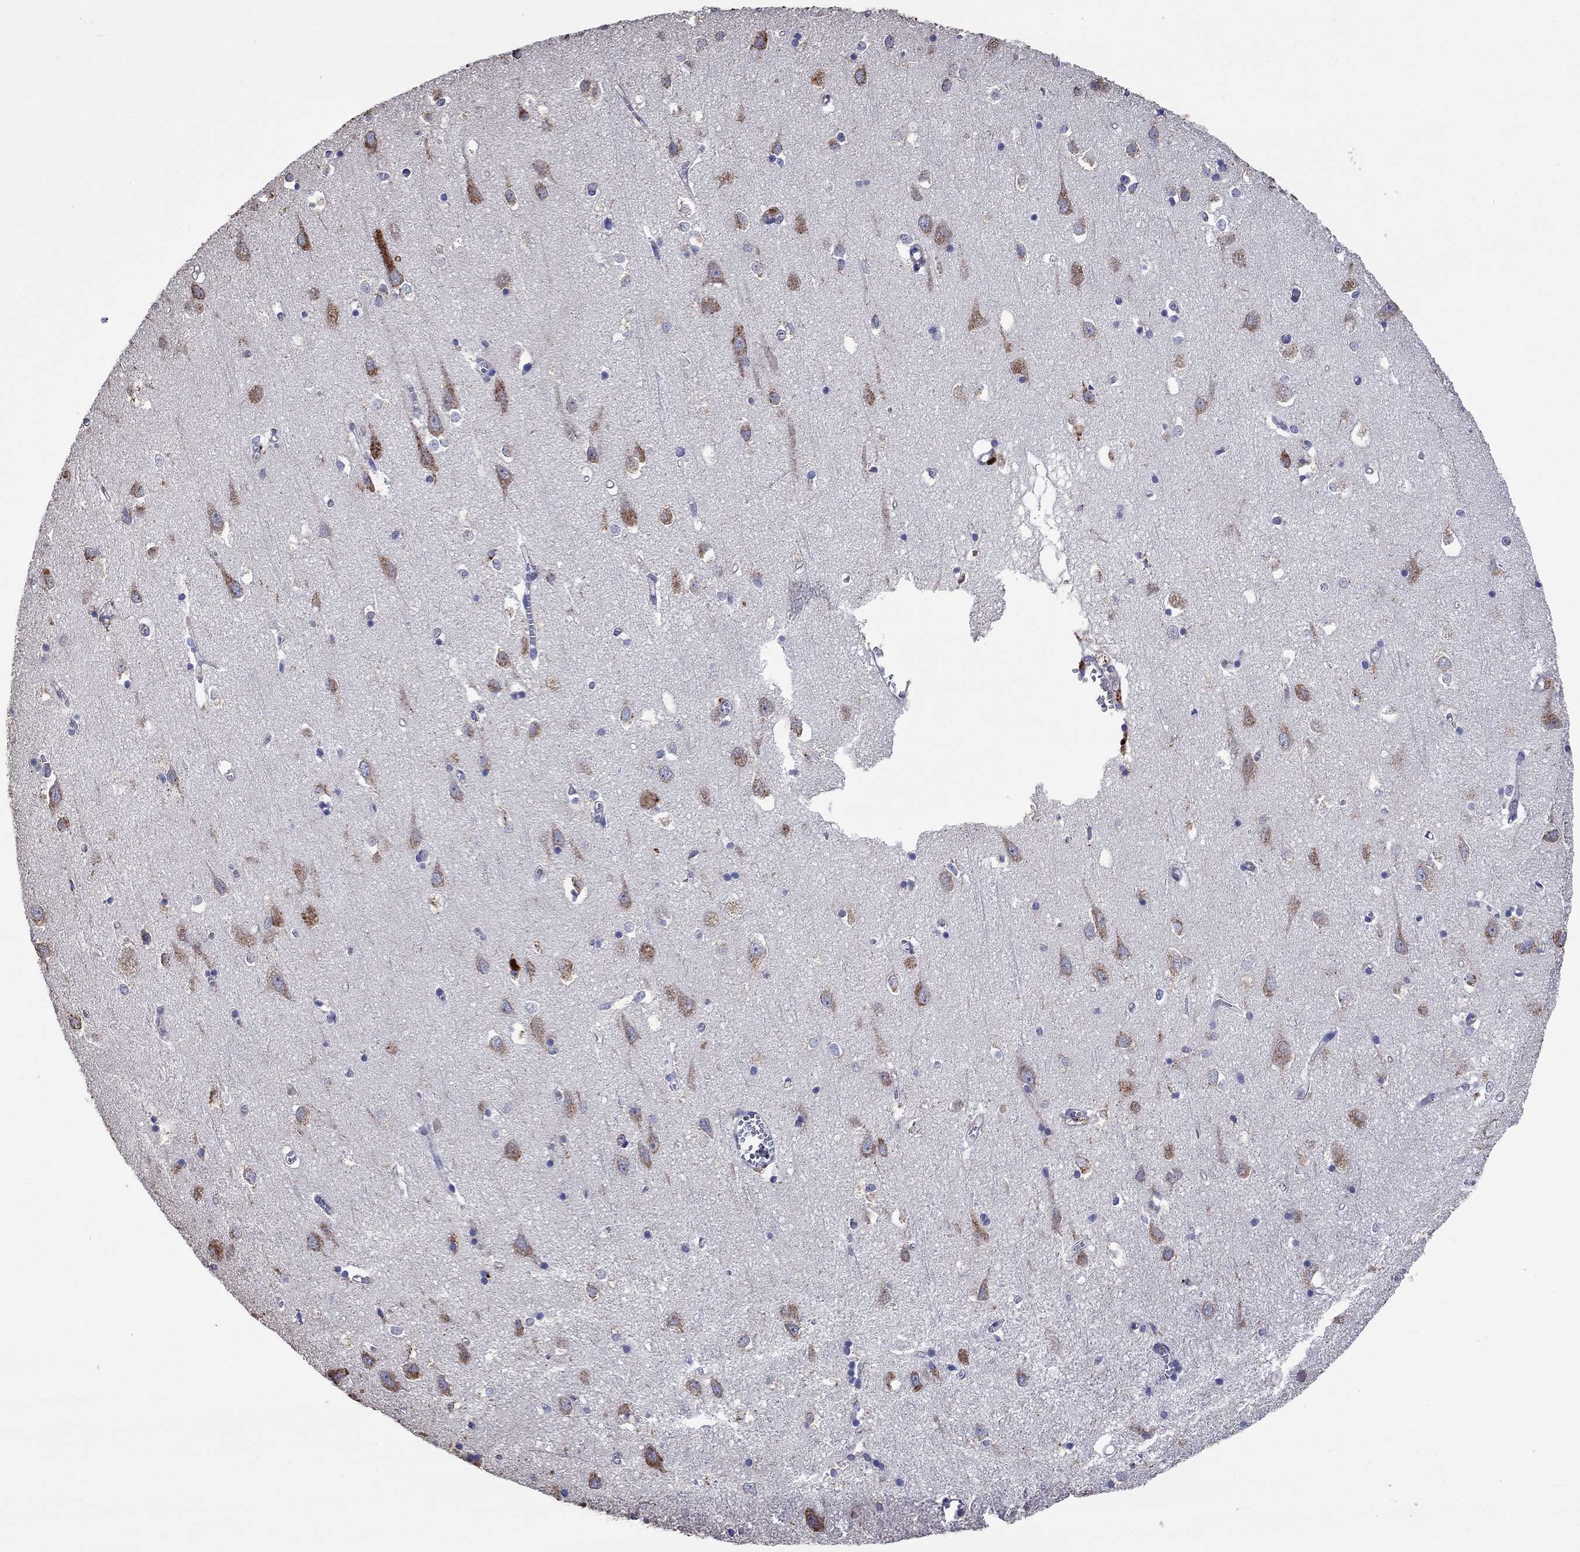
{"staining": {"intensity": "negative", "quantity": "none", "location": "none"}, "tissue": "cerebral cortex", "cell_type": "Endothelial cells", "image_type": "normal", "snomed": [{"axis": "morphology", "description": "Normal tissue, NOS"}, {"axis": "topography", "description": "Cerebral cortex"}], "caption": "DAB immunohistochemical staining of unremarkable cerebral cortex demonstrates no significant positivity in endothelial cells.", "gene": "CTSB", "patient": {"sex": "male", "age": 70}}